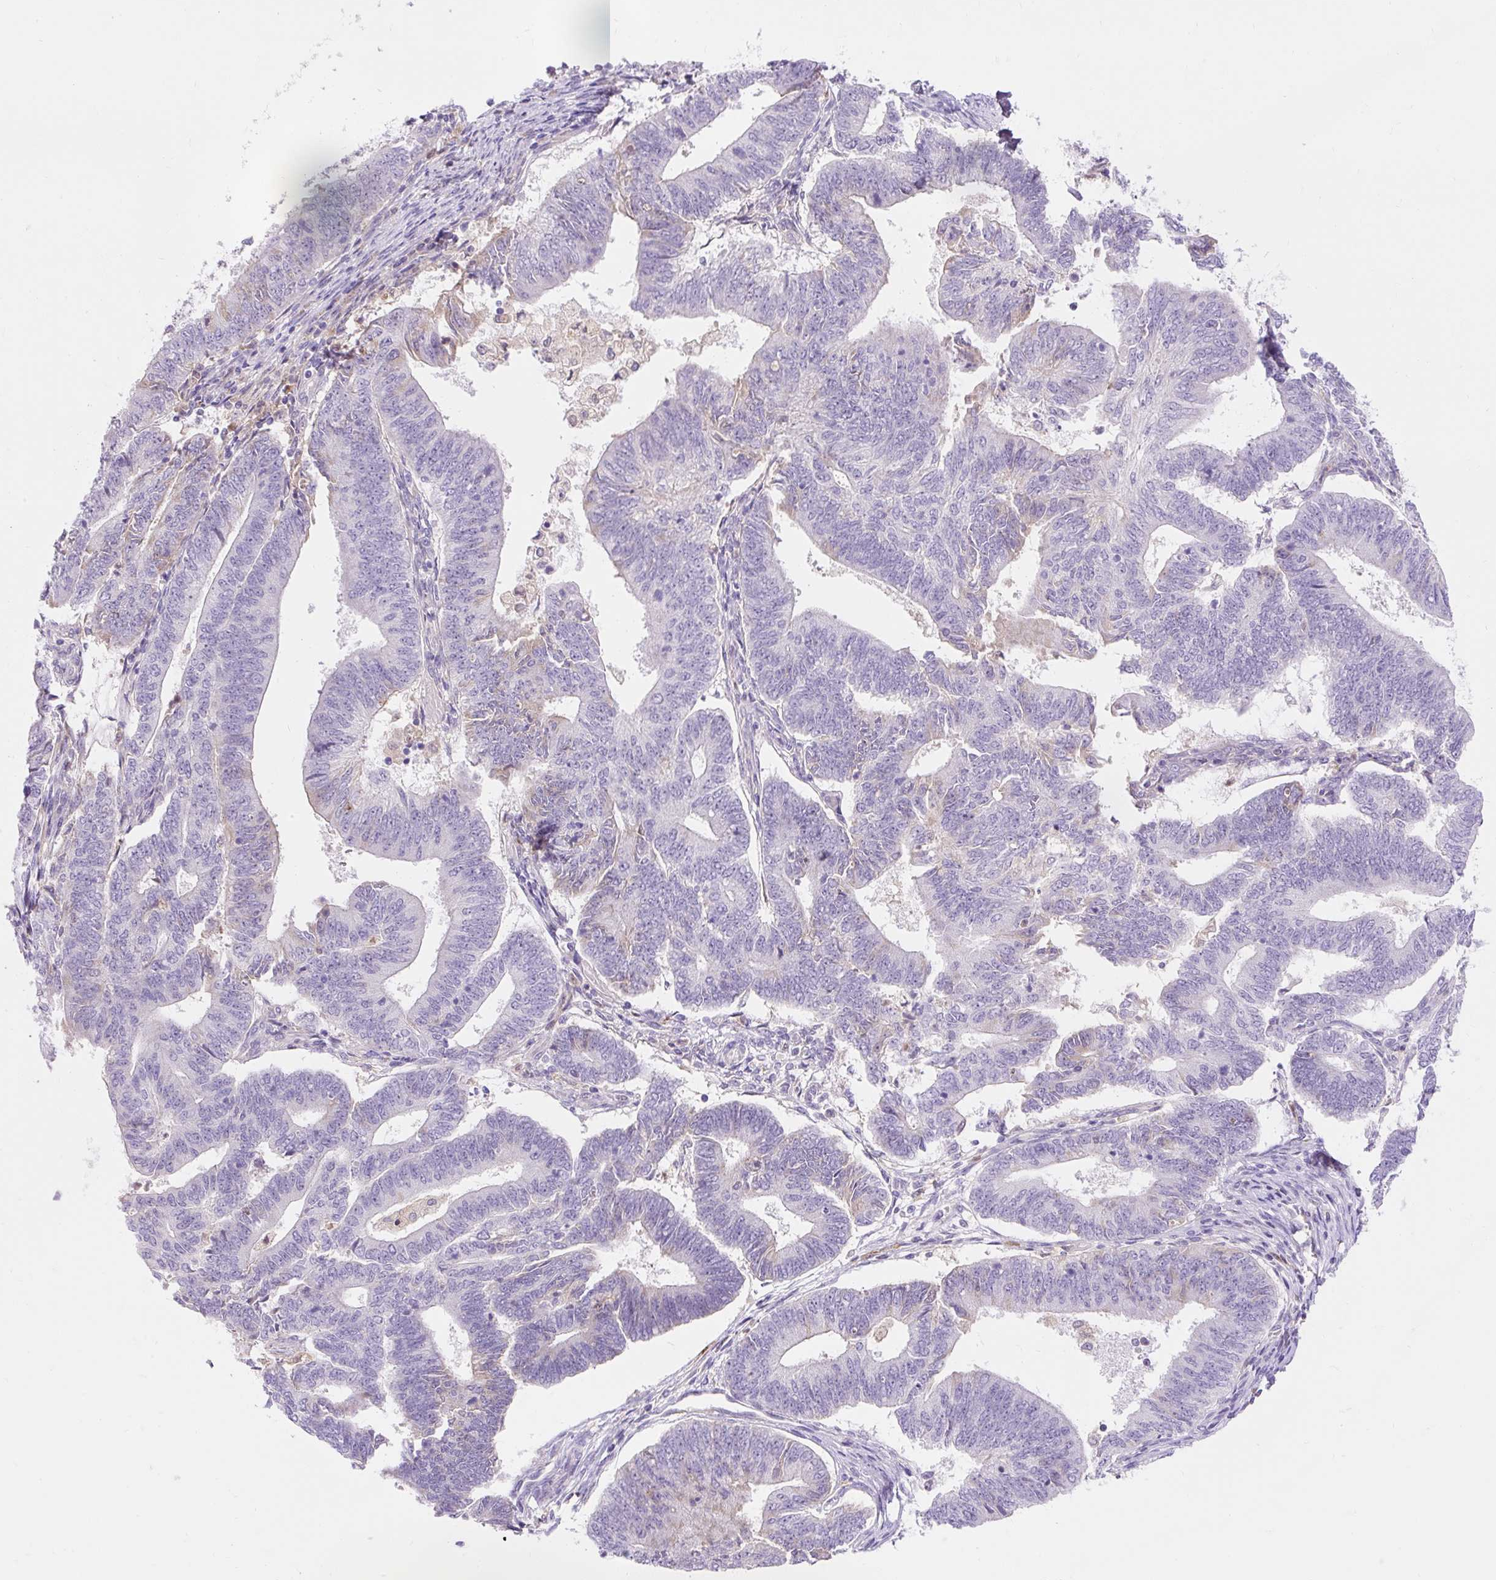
{"staining": {"intensity": "negative", "quantity": "none", "location": "none"}, "tissue": "endometrial cancer", "cell_type": "Tumor cells", "image_type": "cancer", "snomed": [{"axis": "morphology", "description": "Adenocarcinoma, NOS"}, {"axis": "topography", "description": "Endometrium"}], "caption": "Immunohistochemistry micrograph of human endometrial adenocarcinoma stained for a protein (brown), which shows no positivity in tumor cells.", "gene": "TMEM150C", "patient": {"sex": "female", "age": 70}}